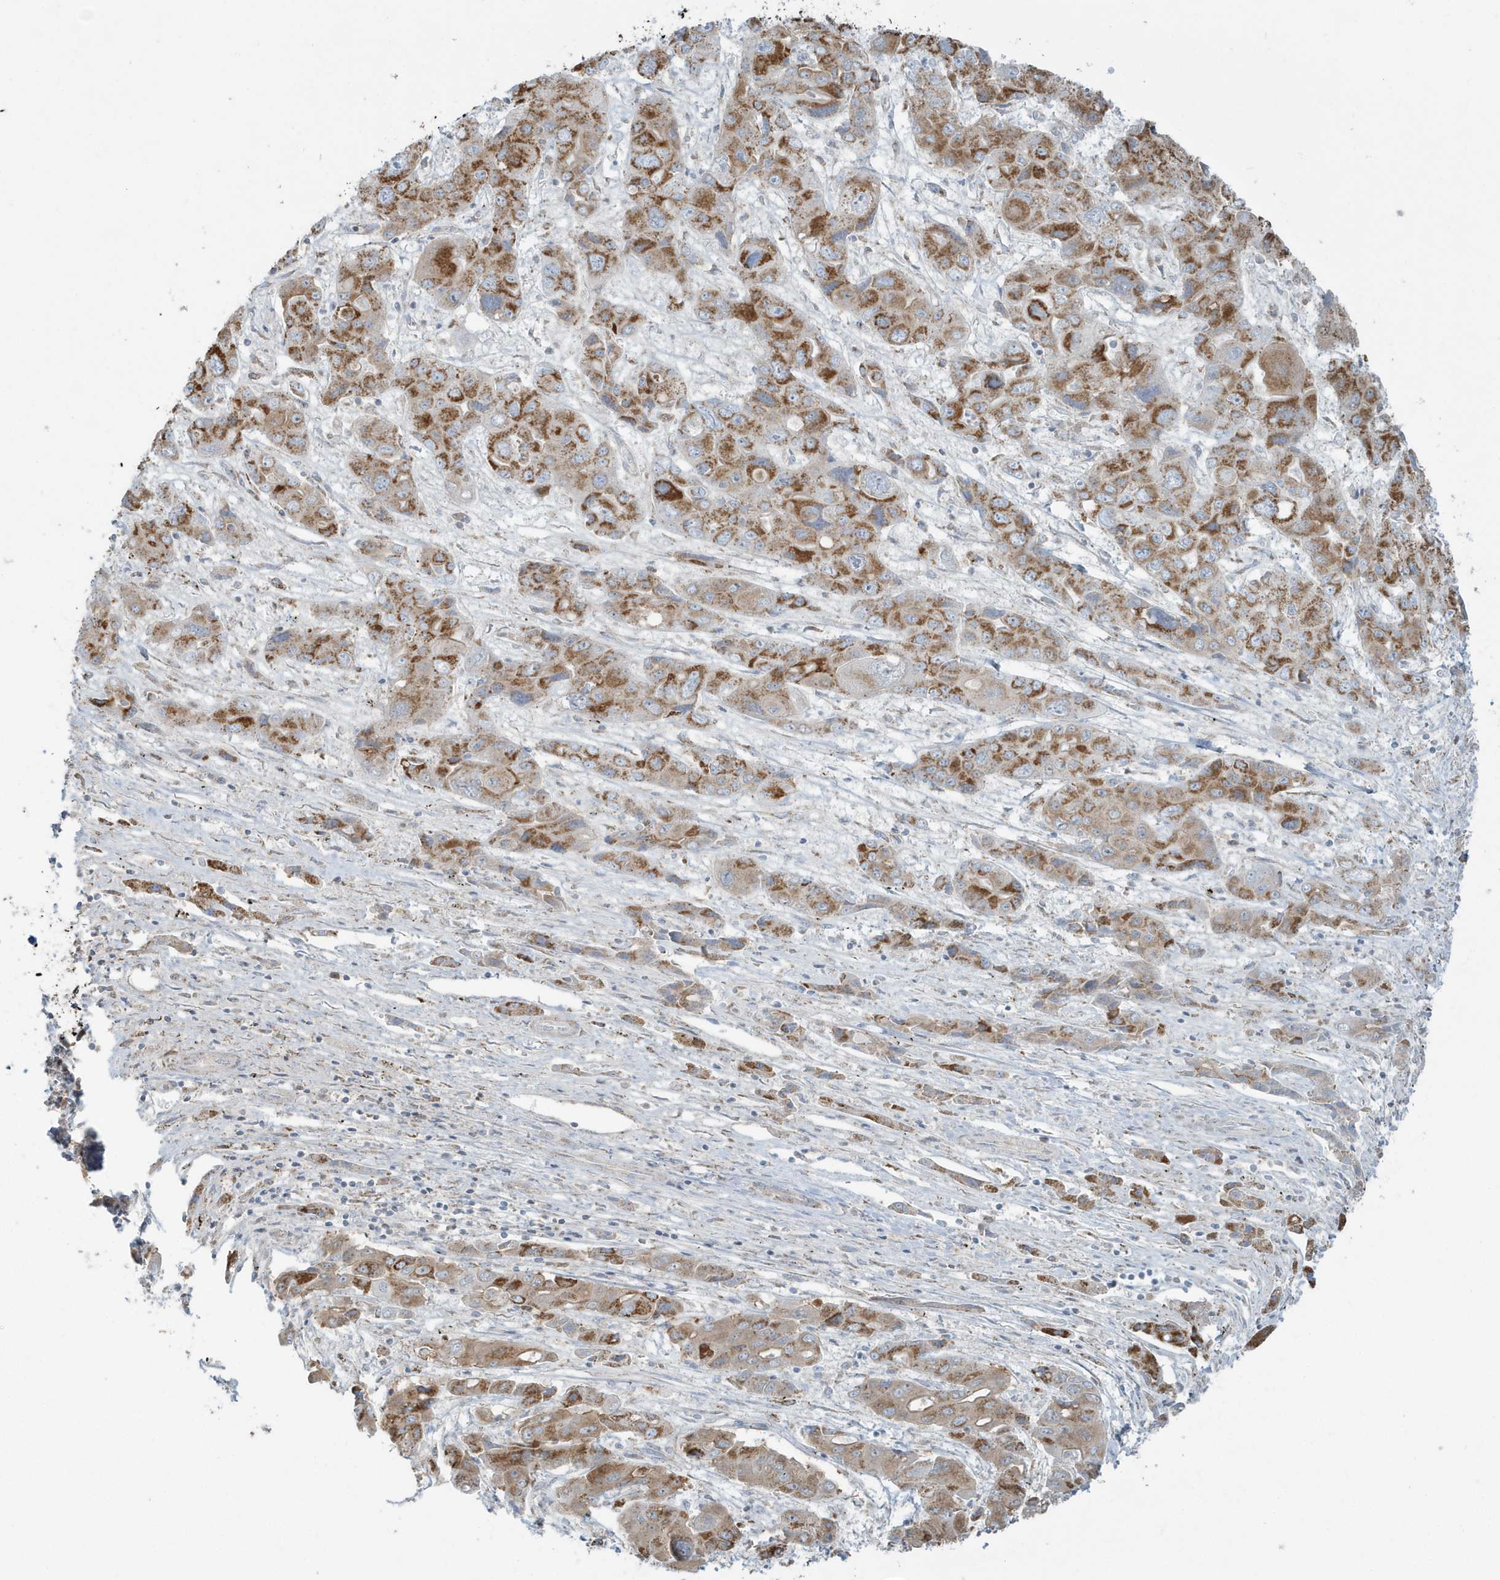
{"staining": {"intensity": "strong", "quantity": "25%-75%", "location": "cytoplasmic/membranous"}, "tissue": "liver cancer", "cell_type": "Tumor cells", "image_type": "cancer", "snomed": [{"axis": "morphology", "description": "Cholangiocarcinoma"}, {"axis": "topography", "description": "Liver"}], "caption": "Cholangiocarcinoma (liver) stained with DAB (3,3'-diaminobenzidine) IHC shows high levels of strong cytoplasmic/membranous positivity in approximately 25%-75% of tumor cells. (DAB = brown stain, brightfield microscopy at high magnification).", "gene": "RAB11FIP3", "patient": {"sex": "male", "age": 67}}